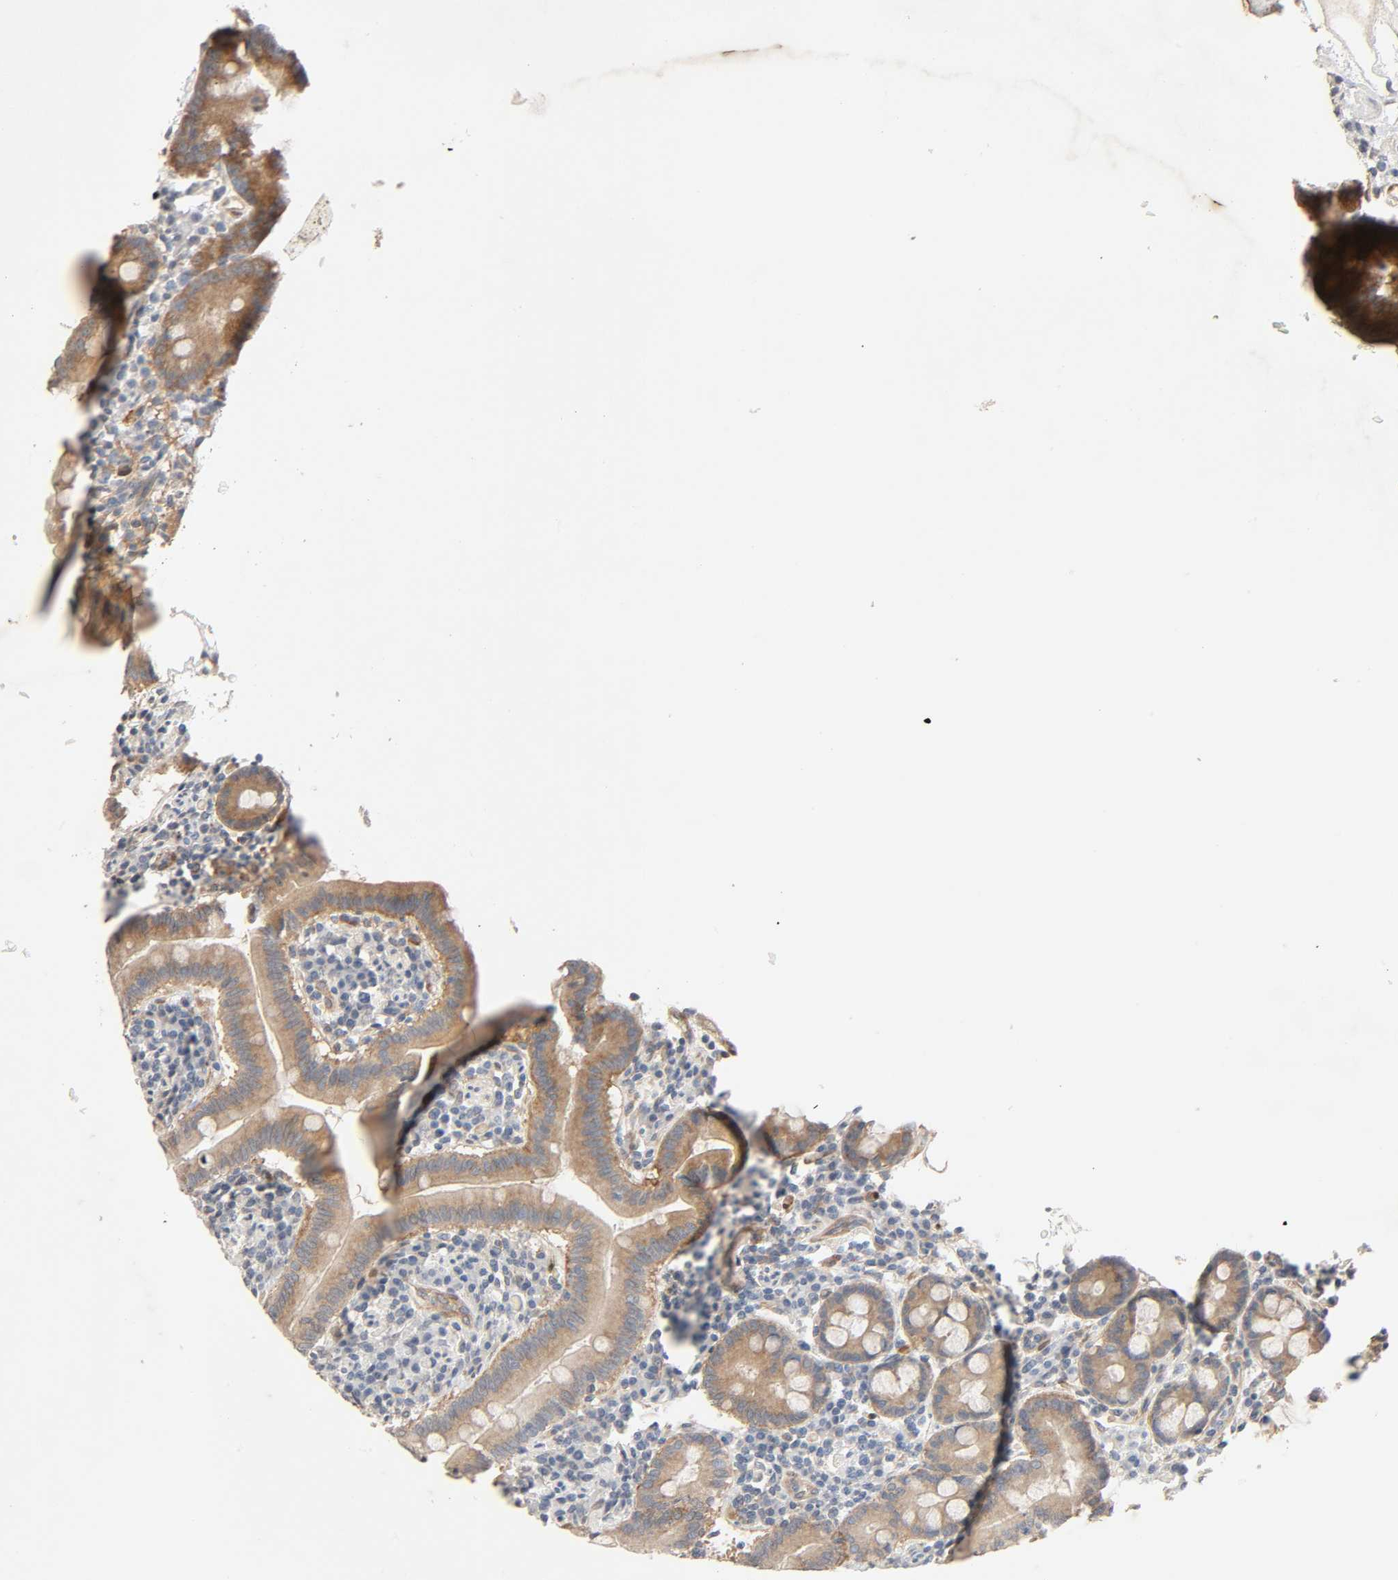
{"staining": {"intensity": "moderate", "quantity": "25%-75%", "location": "cytoplasmic/membranous"}, "tissue": "duodenum", "cell_type": "Glandular cells", "image_type": "normal", "snomed": [{"axis": "morphology", "description": "Normal tissue, NOS"}, {"axis": "topography", "description": "Duodenum"}], "caption": "An immunohistochemistry (IHC) histopathology image of unremarkable tissue is shown. Protein staining in brown labels moderate cytoplasmic/membranous positivity in duodenum within glandular cells.", "gene": "PTK2", "patient": {"sex": "male", "age": 50}}